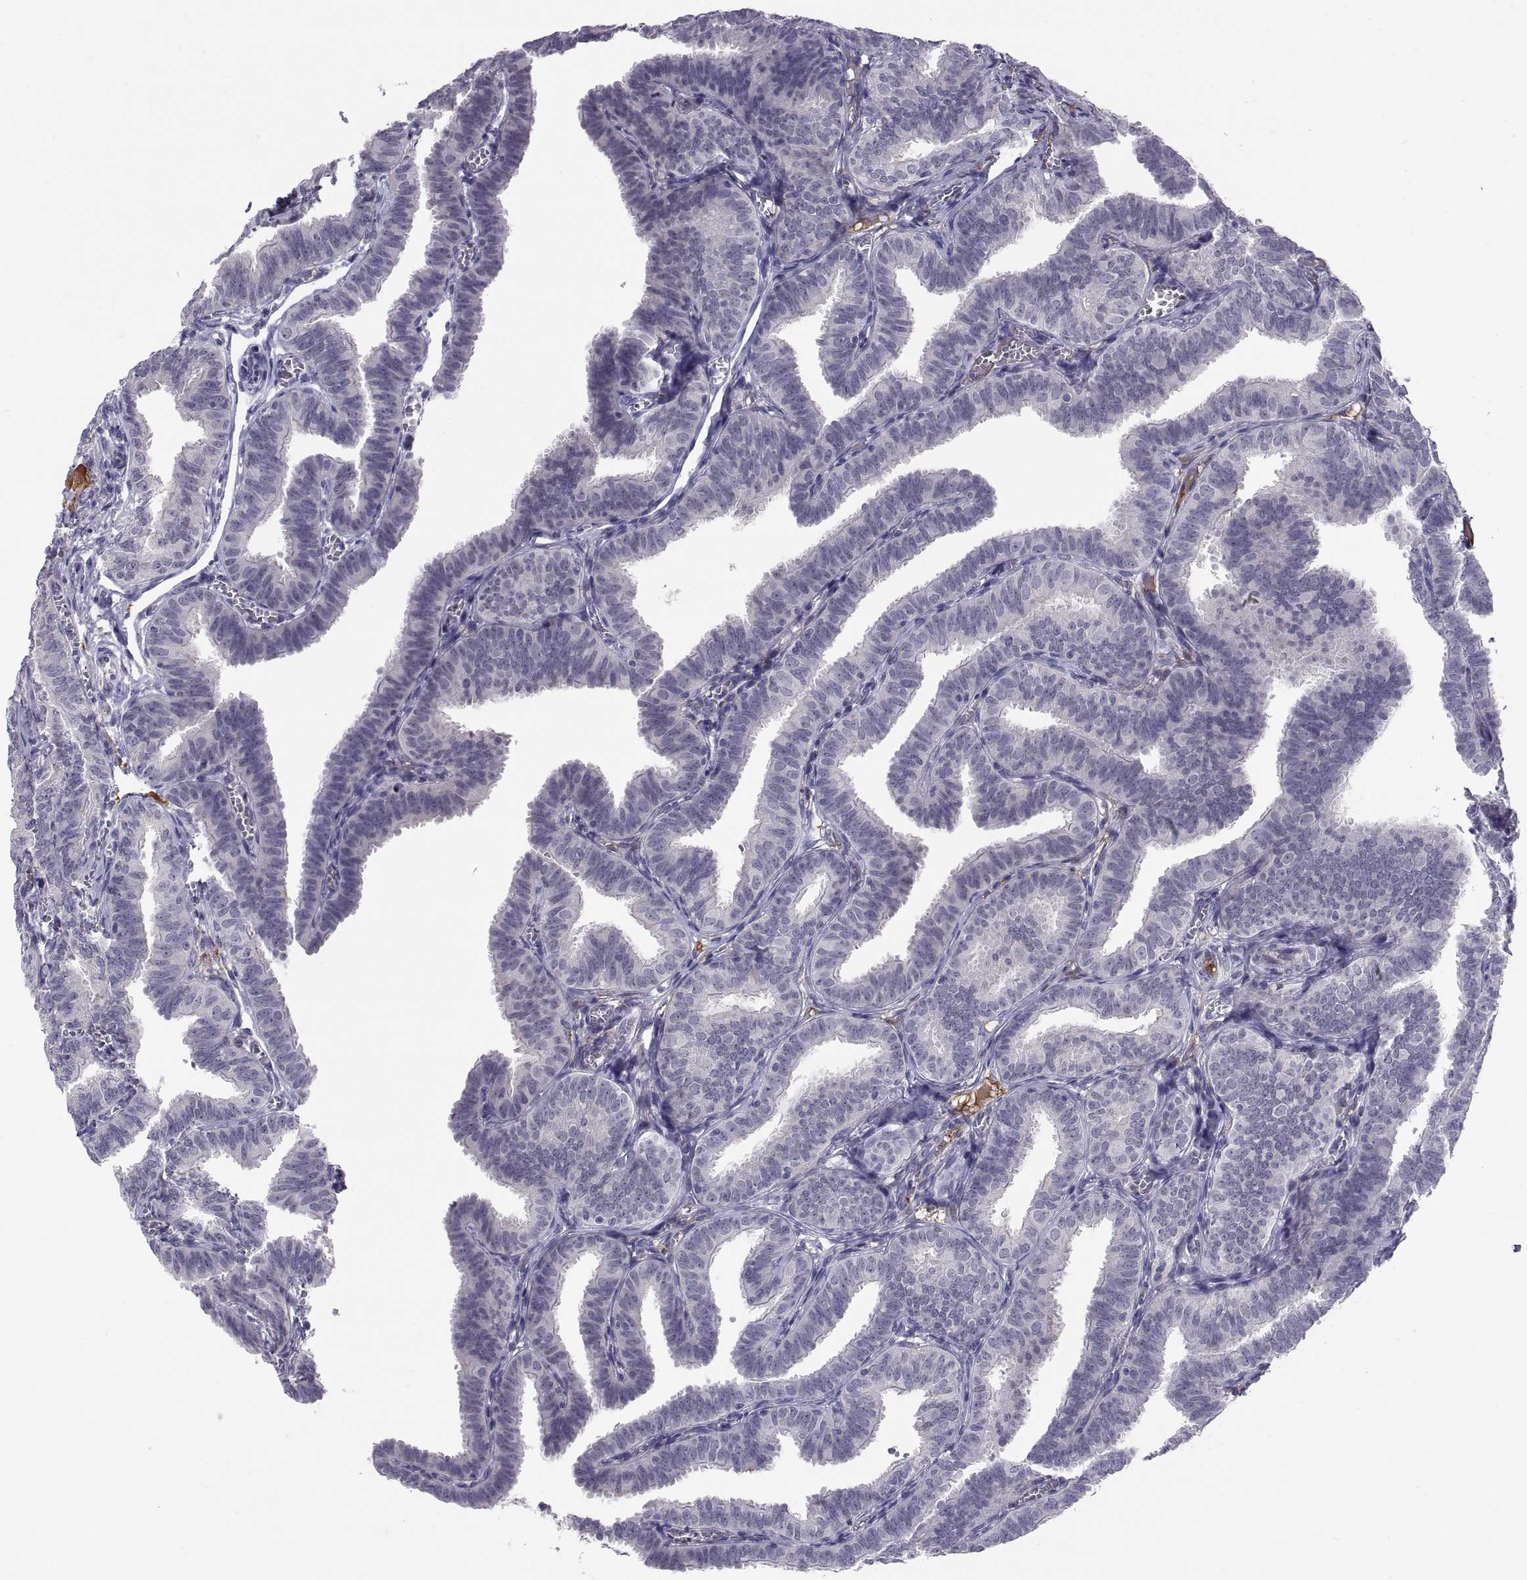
{"staining": {"intensity": "negative", "quantity": "none", "location": "none"}, "tissue": "fallopian tube", "cell_type": "Glandular cells", "image_type": "normal", "snomed": [{"axis": "morphology", "description": "Normal tissue, NOS"}, {"axis": "topography", "description": "Fallopian tube"}], "caption": "This is a photomicrograph of immunohistochemistry staining of normal fallopian tube, which shows no expression in glandular cells. The staining is performed using DAB brown chromogen with nuclei counter-stained in using hematoxylin.", "gene": "PKP1", "patient": {"sex": "female", "age": 25}}